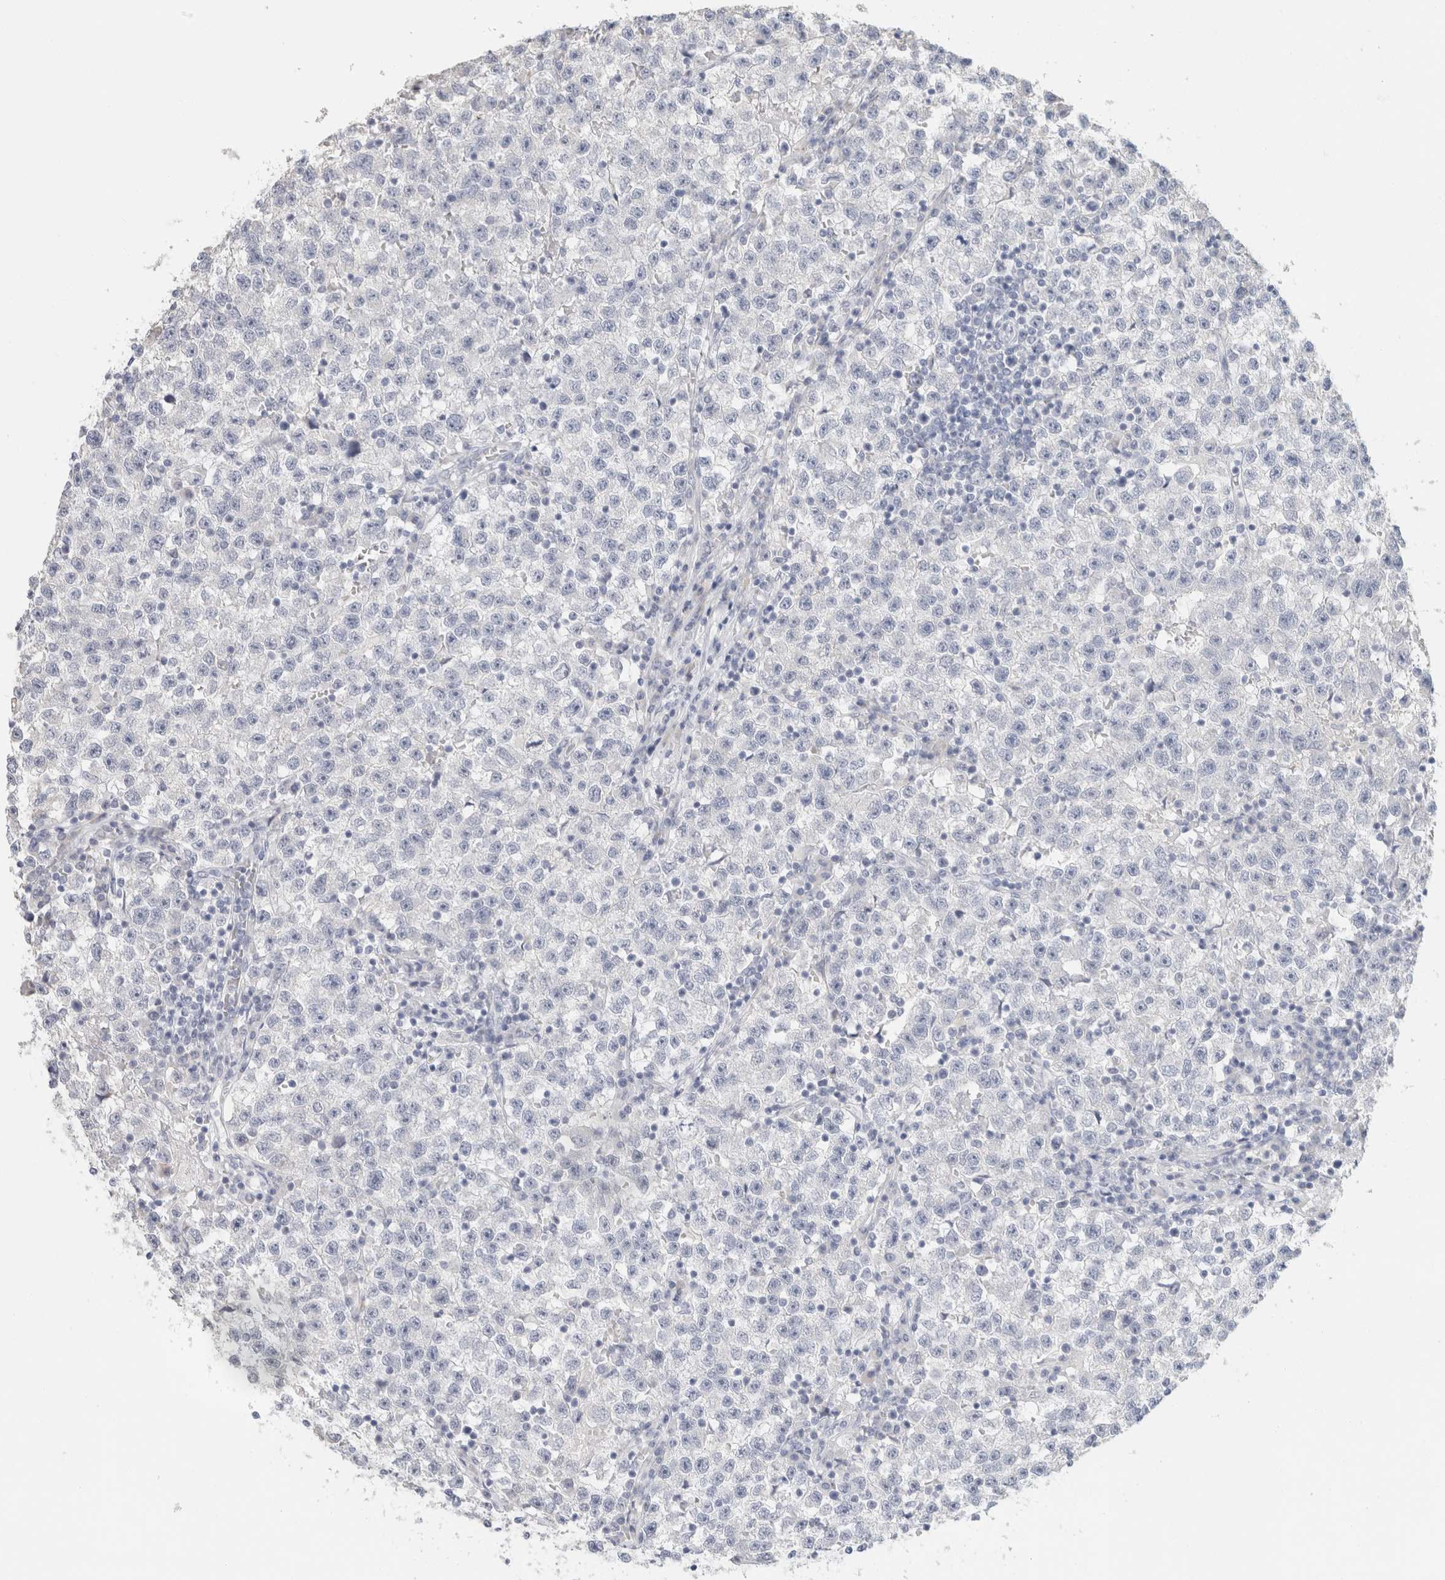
{"staining": {"intensity": "negative", "quantity": "none", "location": "none"}, "tissue": "testis cancer", "cell_type": "Tumor cells", "image_type": "cancer", "snomed": [{"axis": "morphology", "description": "Seminoma, NOS"}, {"axis": "topography", "description": "Testis"}], "caption": "The image exhibits no significant positivity in tumor cells of seminoma (testis).", "gene": "NEFM", "patient": {"sex": "male", "age": 22}}